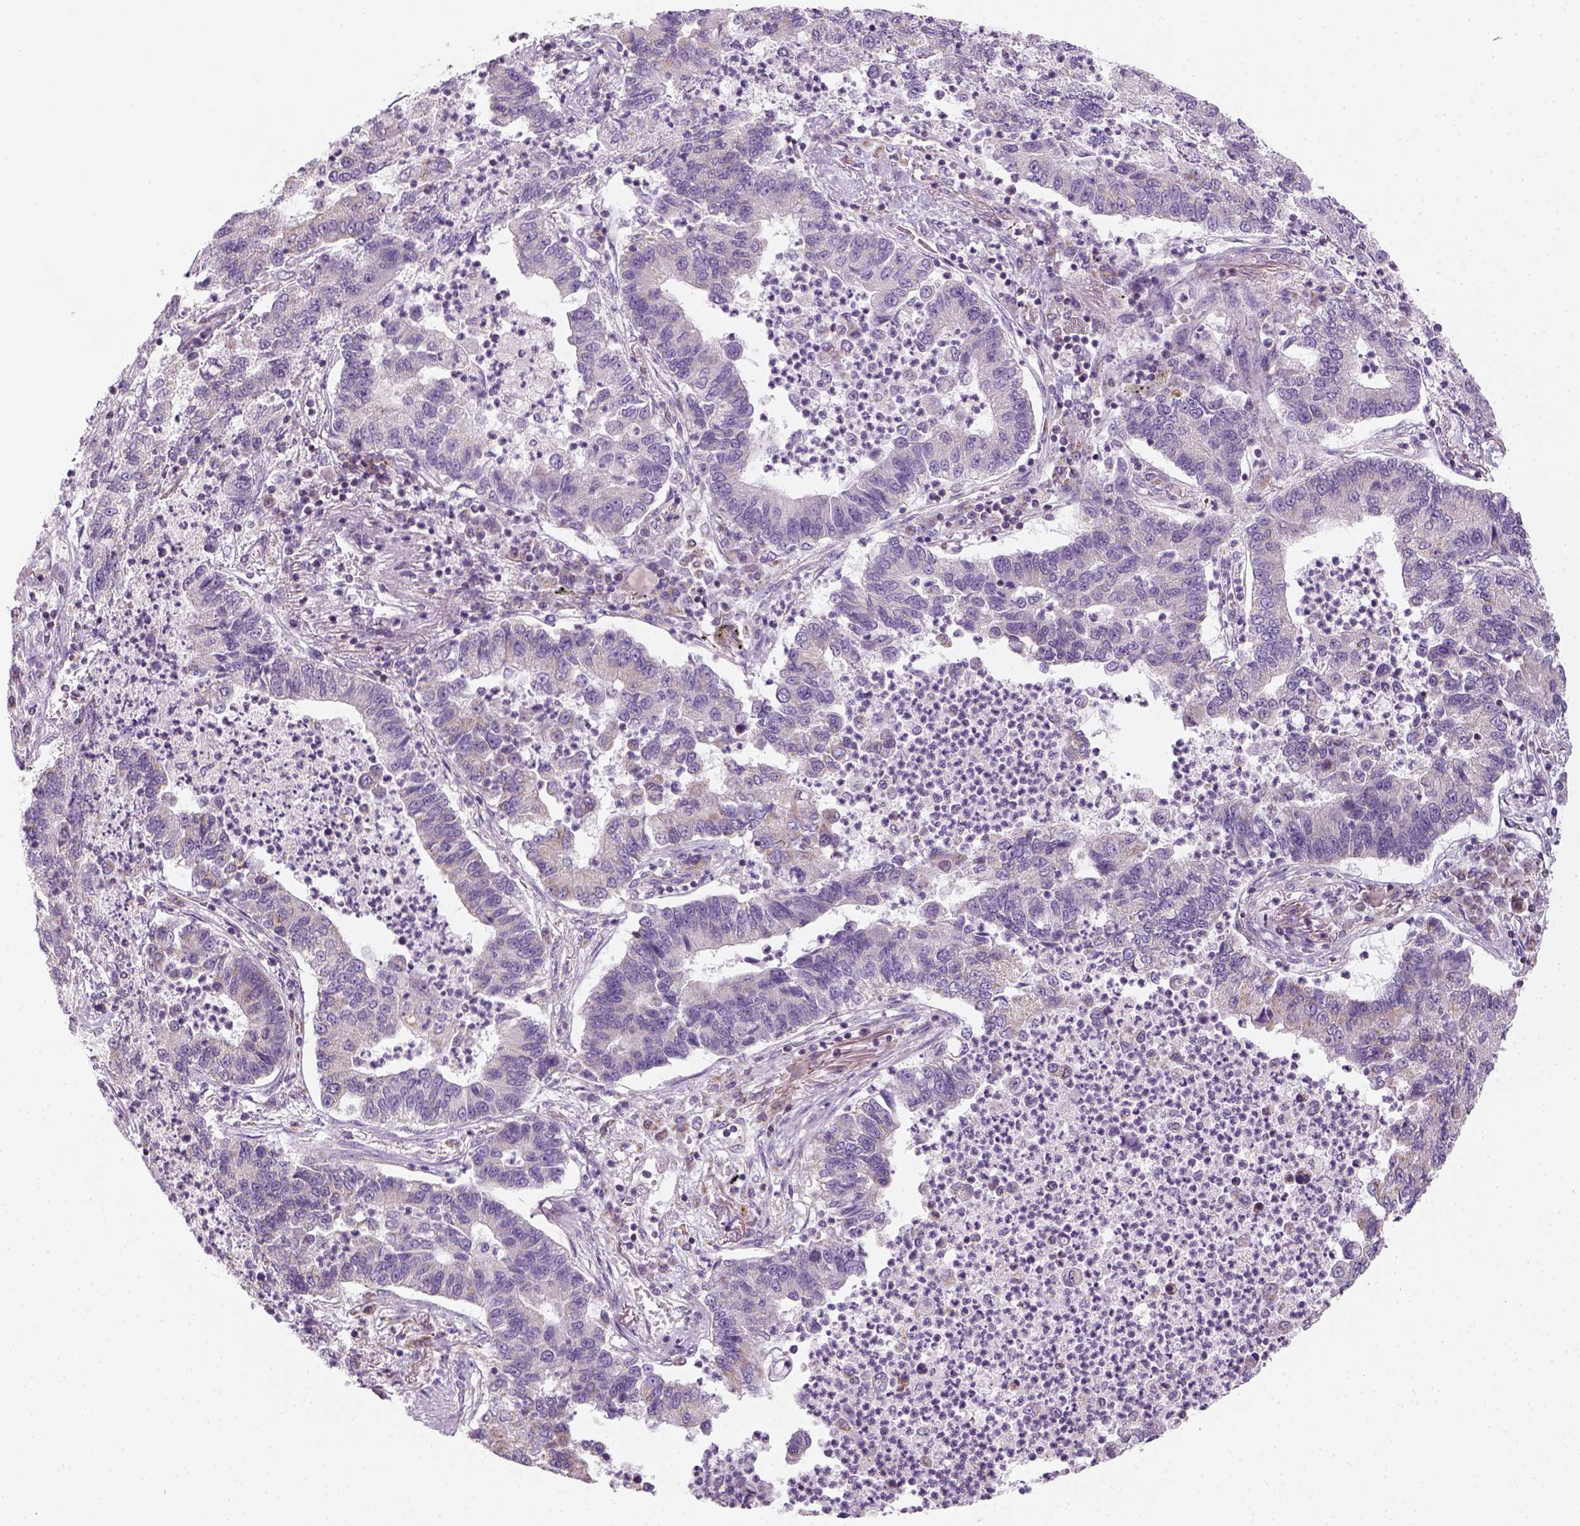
{"staining": {"intensity": "negative", "quantity": "none", "location": "none"}, "tissue": "lung cancer", "cell_type": "Tumor cells", "image_type": "cancer", "snomed": [{"axis": "morphology", "description": "Adenocarcinoma, NOS"}, {"axis": "topography", "description": "Lung"}], "caption": "IHC of human adenocarcinoma (lung) displays no expression in tumor cells.", "gene": "AWAT2", "patient": {"sex": "female", "age": 57}}